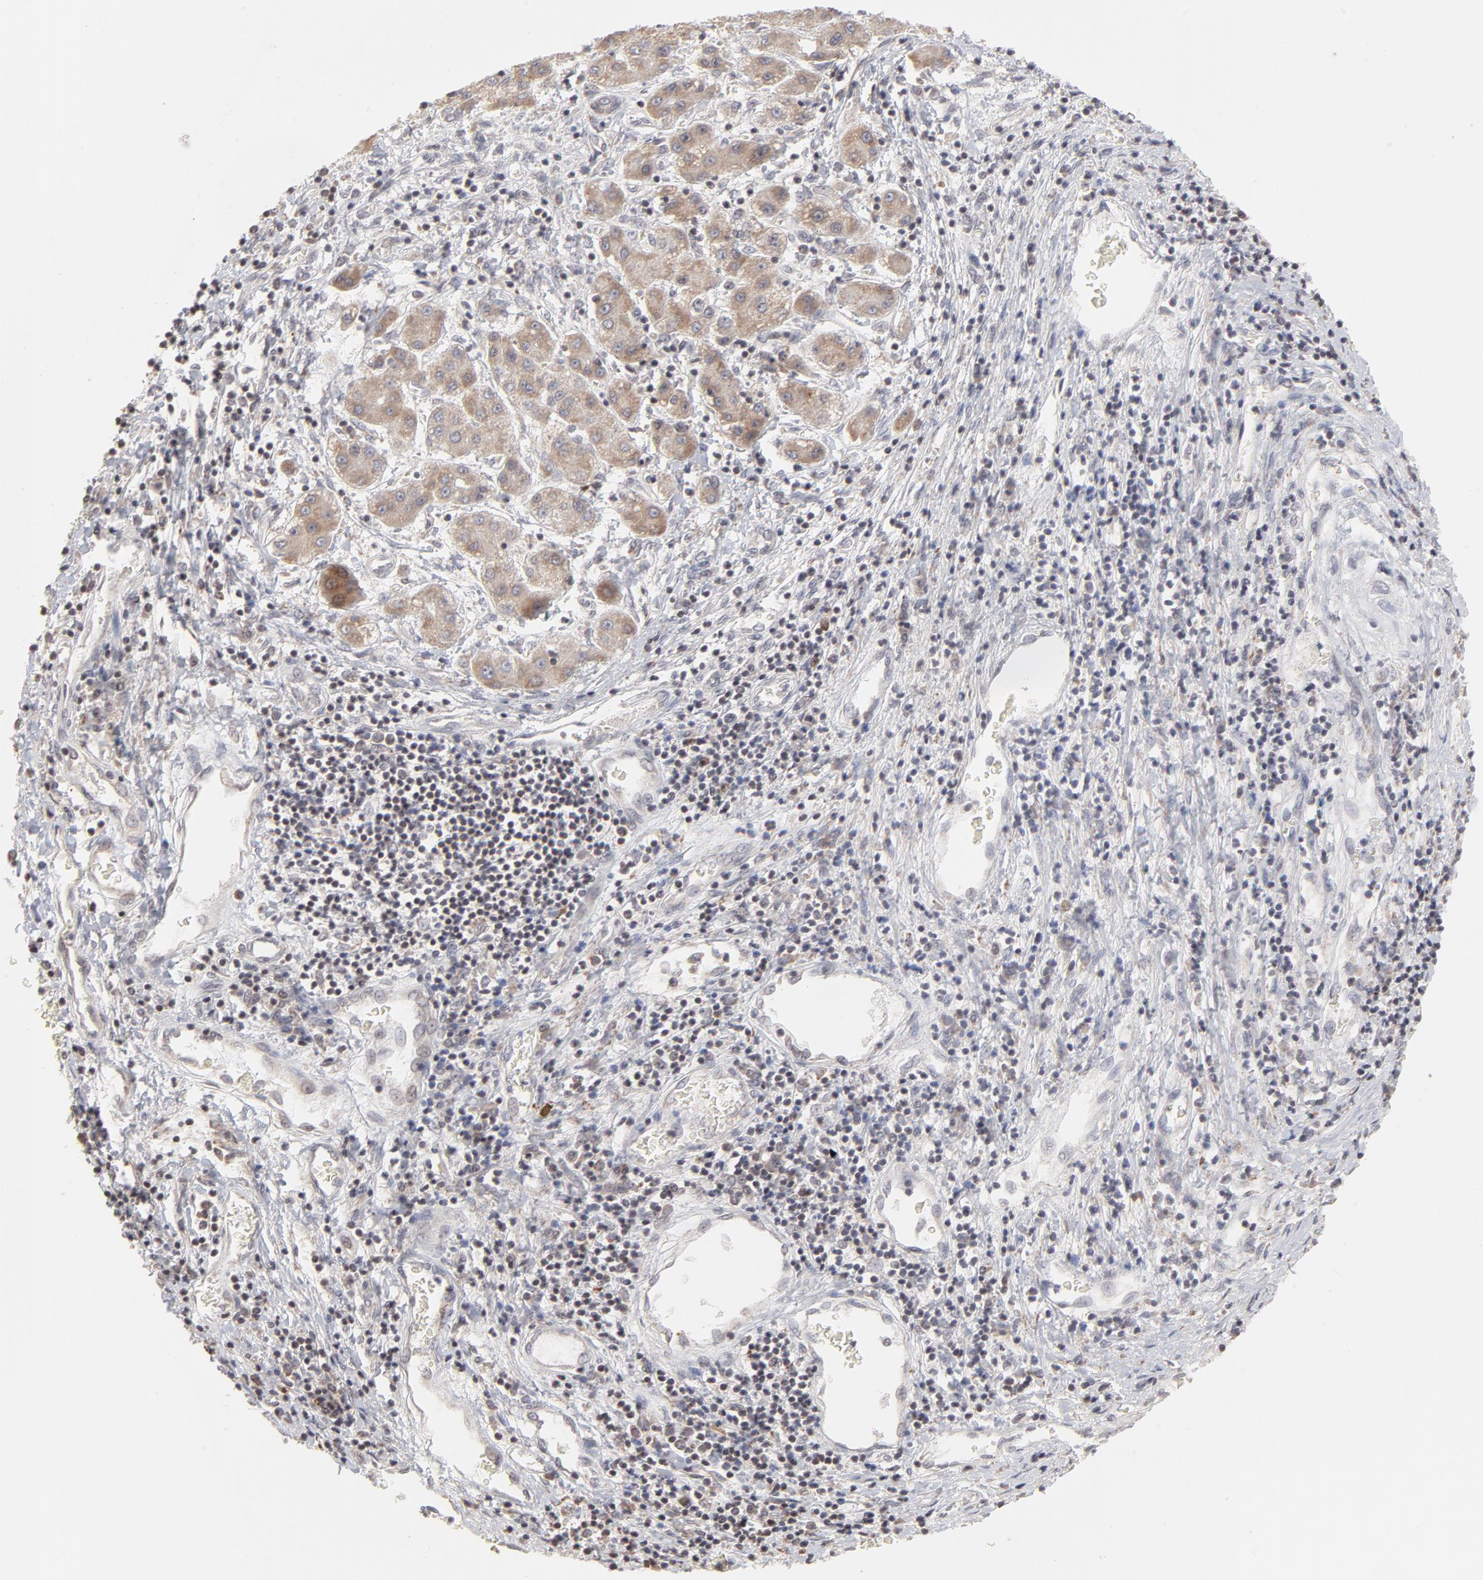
{"staining": {"intensity": "moderate", "quantity": ">75%", "location": "cytoplasmic/membranous"}, "tissue": "liver cancer", "cell_type": "Tumor cells", "image_type": "cancer", "snomed": [{"axis": "morphology", "description": "Carcinoma, Hepatocellular, NOS"}, {"axis": "topography", "description": "Liver"}], "caption": "The micrograph exhibits a brown stain indicating the presence of a protein in the cytoplasmic/membranous of tumor cells in liver hepatocellular carcinoma.", "gene": "ARIH1", "patient": {"sex": "male", "age": 24}}